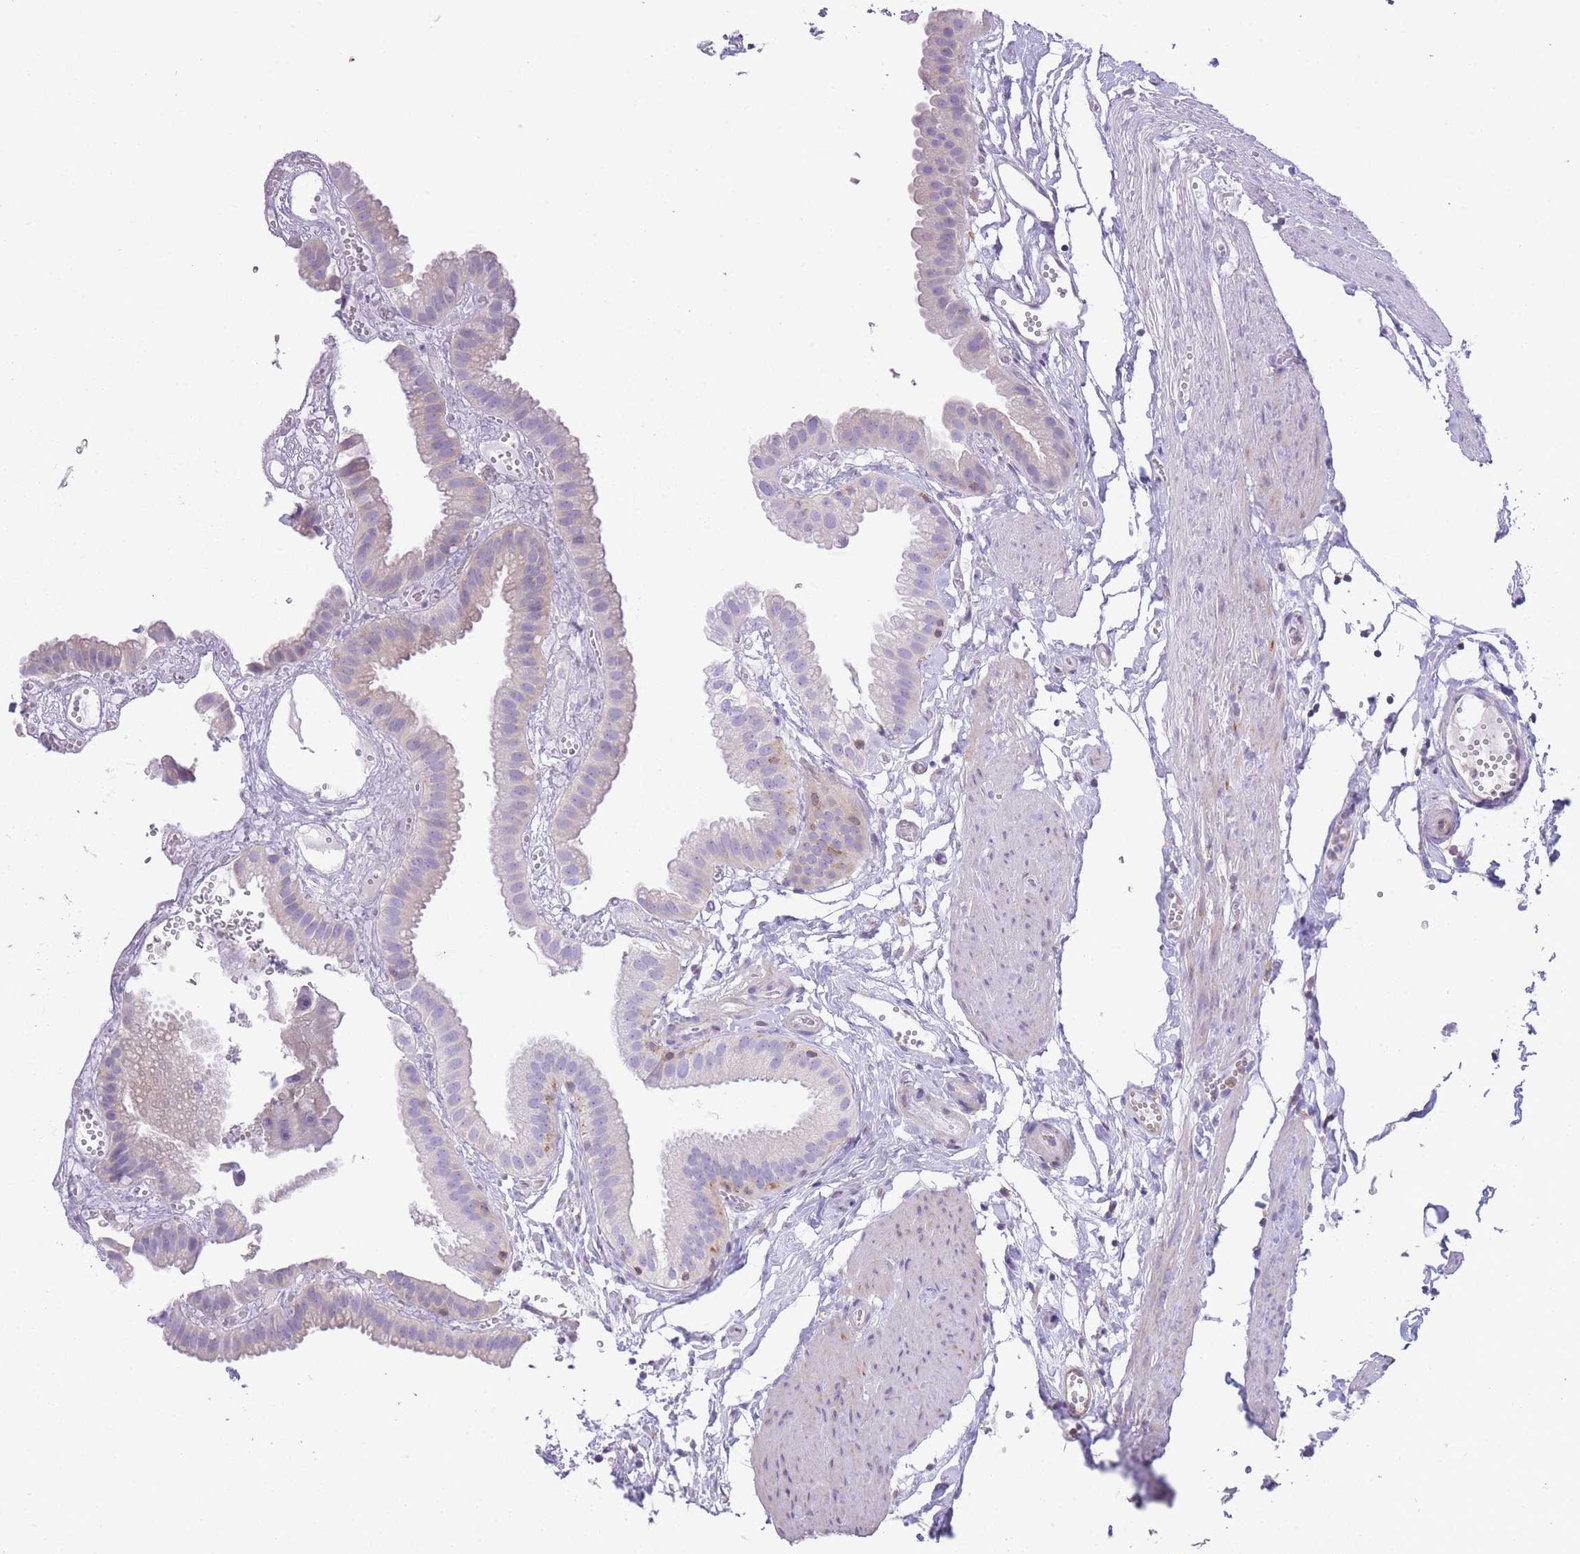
{"staining": {"intensity": "weak", "quantity": "<25%", "location": "cytoplasmic/membranous"}, "tissue": "gallbladder", "cell_type": "Glandular cells", "image_type": "normal", "snomed": [{"axis": "morphology", "description": "Normal tissue, NOS"}, {"axis": "topography", "description": "Gallbladder"}], "caption": "High magnification brightfield microscopy of benign gallbladder stained with DAB (3,3'-diaminobenzidine) (brown) and counterstained with hematoxylin (blue): glandular cells show no significant expression.", "gene": "PRKAR1A", "patient": {"sex": "female", "age": 61}}